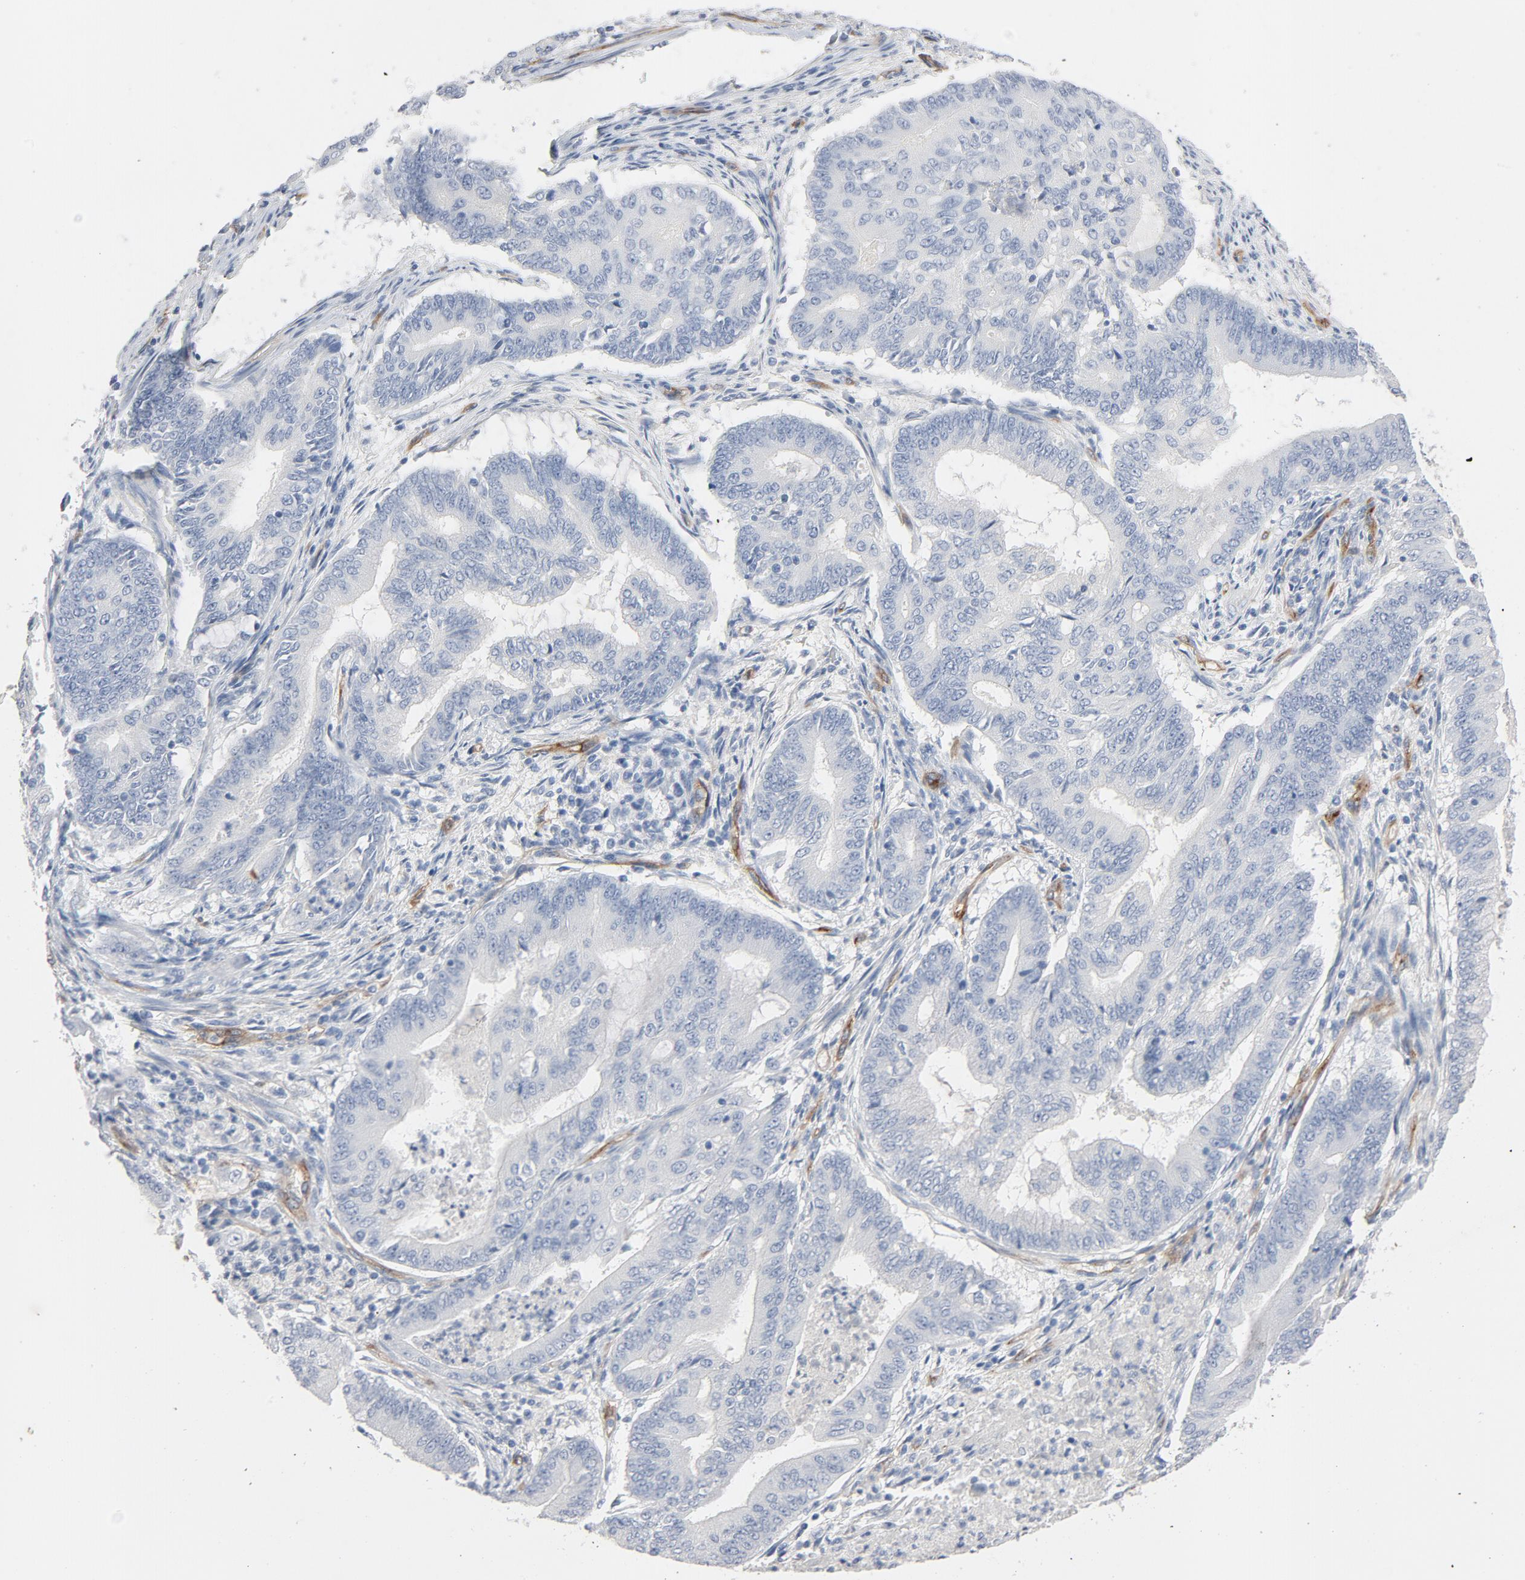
{"staining": {"intensity": "negative", "quantity": "none", "location": "none"}, "tissue": "endometrial cancer", "cell_type": "Tumor cells", "image_type": "cancer", "snomed": [{"axis": "morphology", "description": "Adenocarcinoma, NOS"}, {"axis": "topography", "description": "Endometrium"}], "caption": "Immunohistochemistry histopathology image of neoplastic tissue: human adenocarcinoma (endometrial) stained with DAB demonstrates no significant protein staining in tumor cells.", "gene": "KDR", "patient": {"sex": "female", "age": 63}}